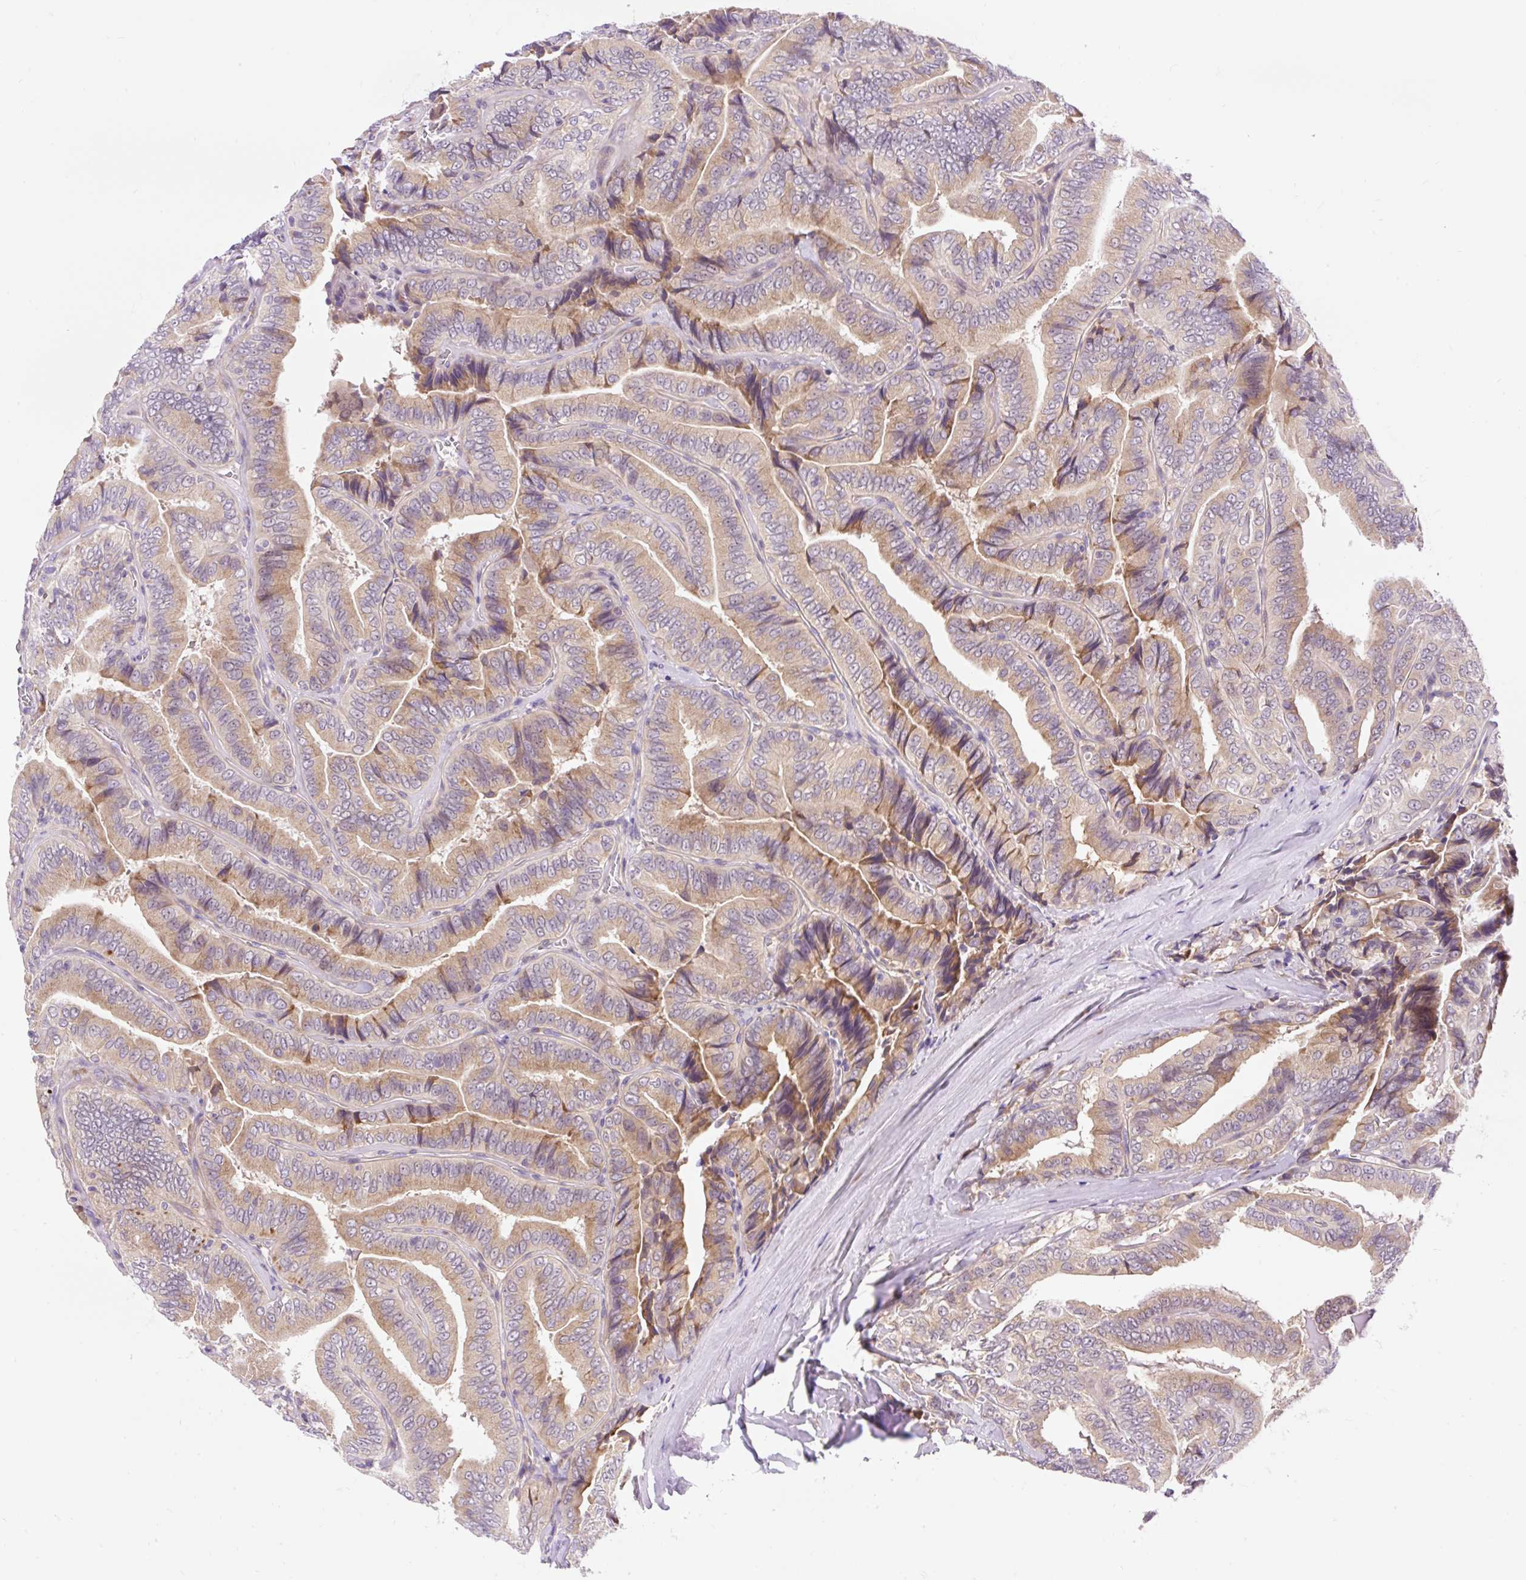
{"staining": {"intensity": "moderate", "quantity": "25%-75%", "location": "cytoplasmic/membranous"}, "tissue": "thyroid cancer", "cell_type": "Tumor cells", "image_type": "cancer", "snomed": [{"axis": "morphology", "description": "Papillary adenocarcinoma, NOS"}, {"axis": "topography", "description": "Thyroid gland"}], "caption": "The photomicrograph reveals staining of thyroid cancer (papillary adenocarcinoma), revealing moderate cytoplasmic/membranous protein expression (brown color) within tumor cells.", "gene": "GPR45", "patient": {"sex": "male", "age": 61}}